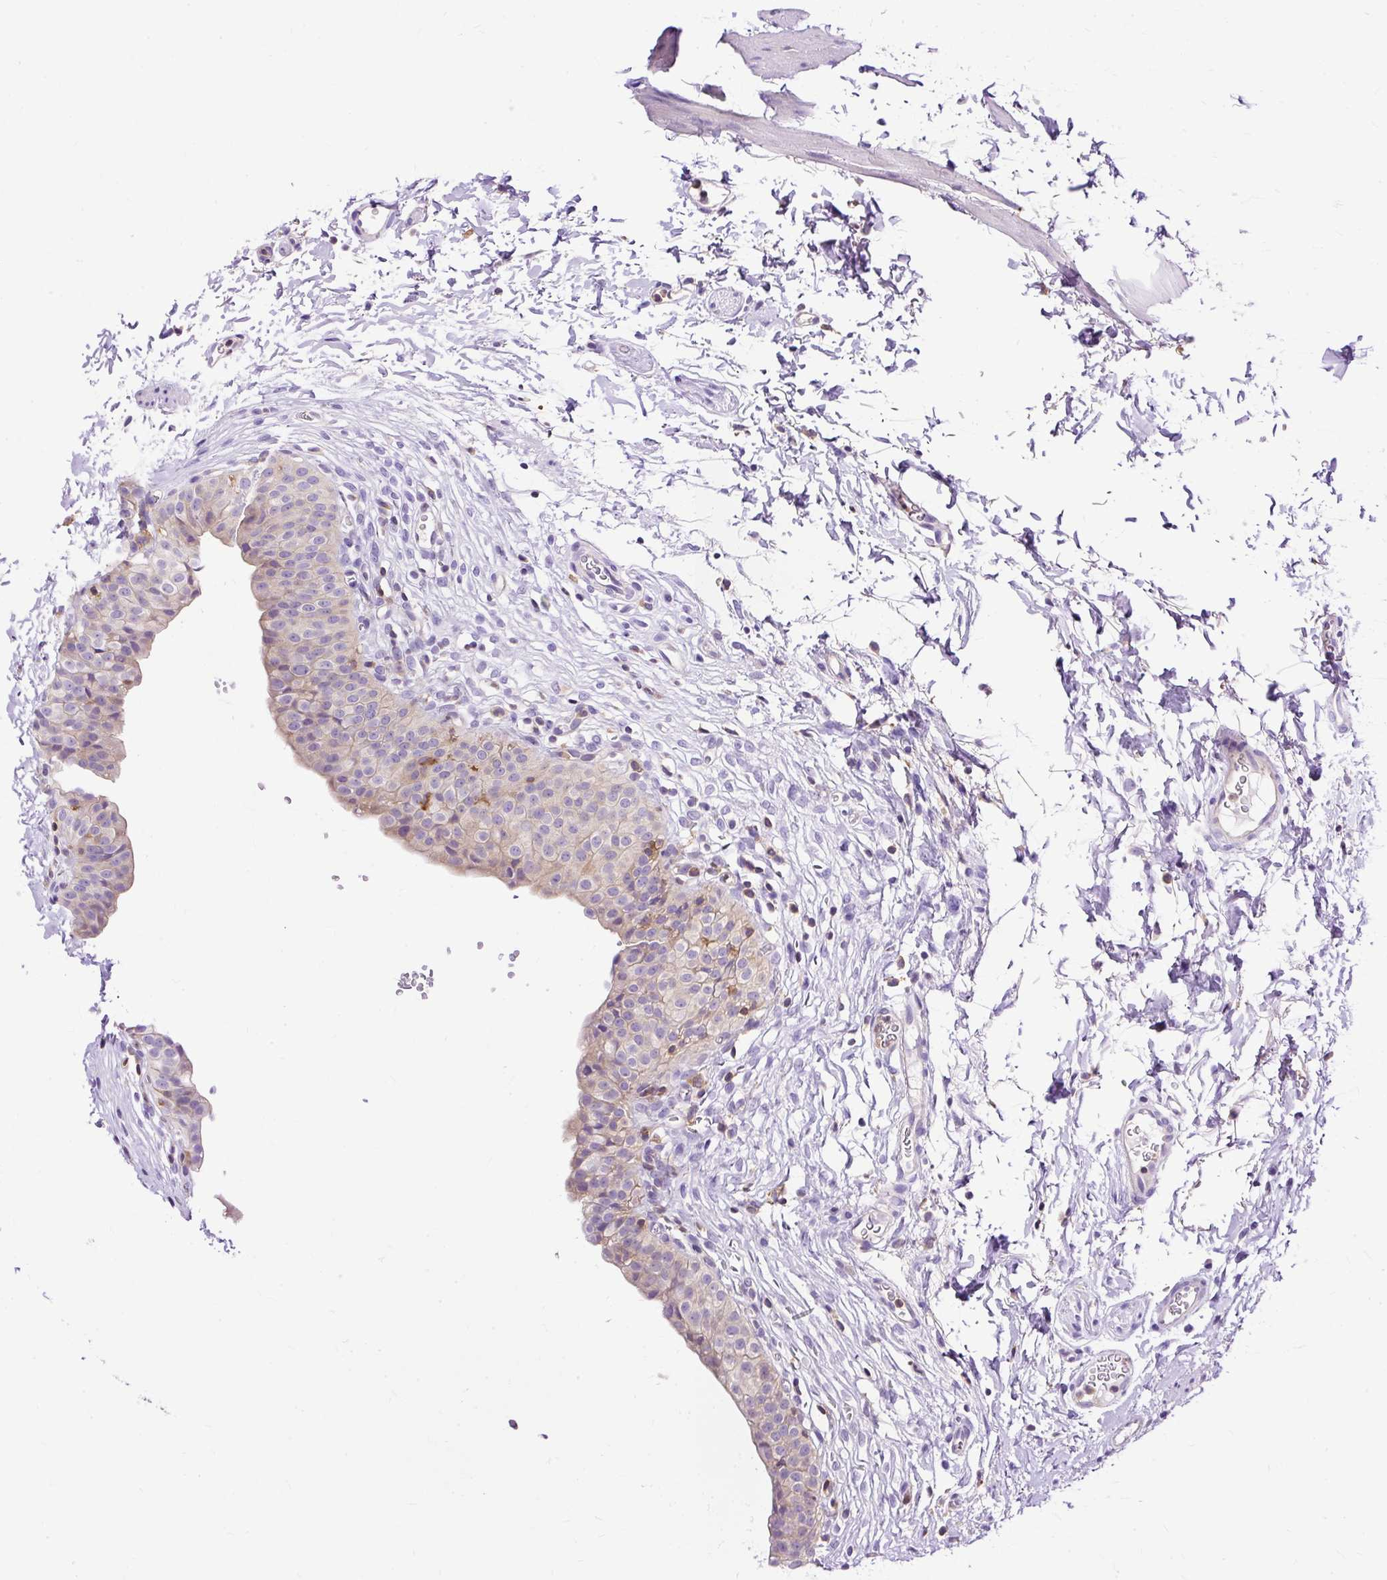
{"staining": {"intensity": "negative", "quantity": "none", "location": "none"}, "tissue": "urinary bladder", "cell_type": "Urothelial cells", "image_type": "normal", "snomed": [{"axis": "morphology", "description": "Normal tissue, NOS"}, {"axis": "topography", "description": "Urinary bladder"}, {"axis": "topography", "description": "Peripheral nerve tissue"}], "caption": "IHC of benign human urinary bladder demonstrates no expression in urothelial cells.", "gene": "TWF2", "patient": {"sex": "male", "age": 55}}